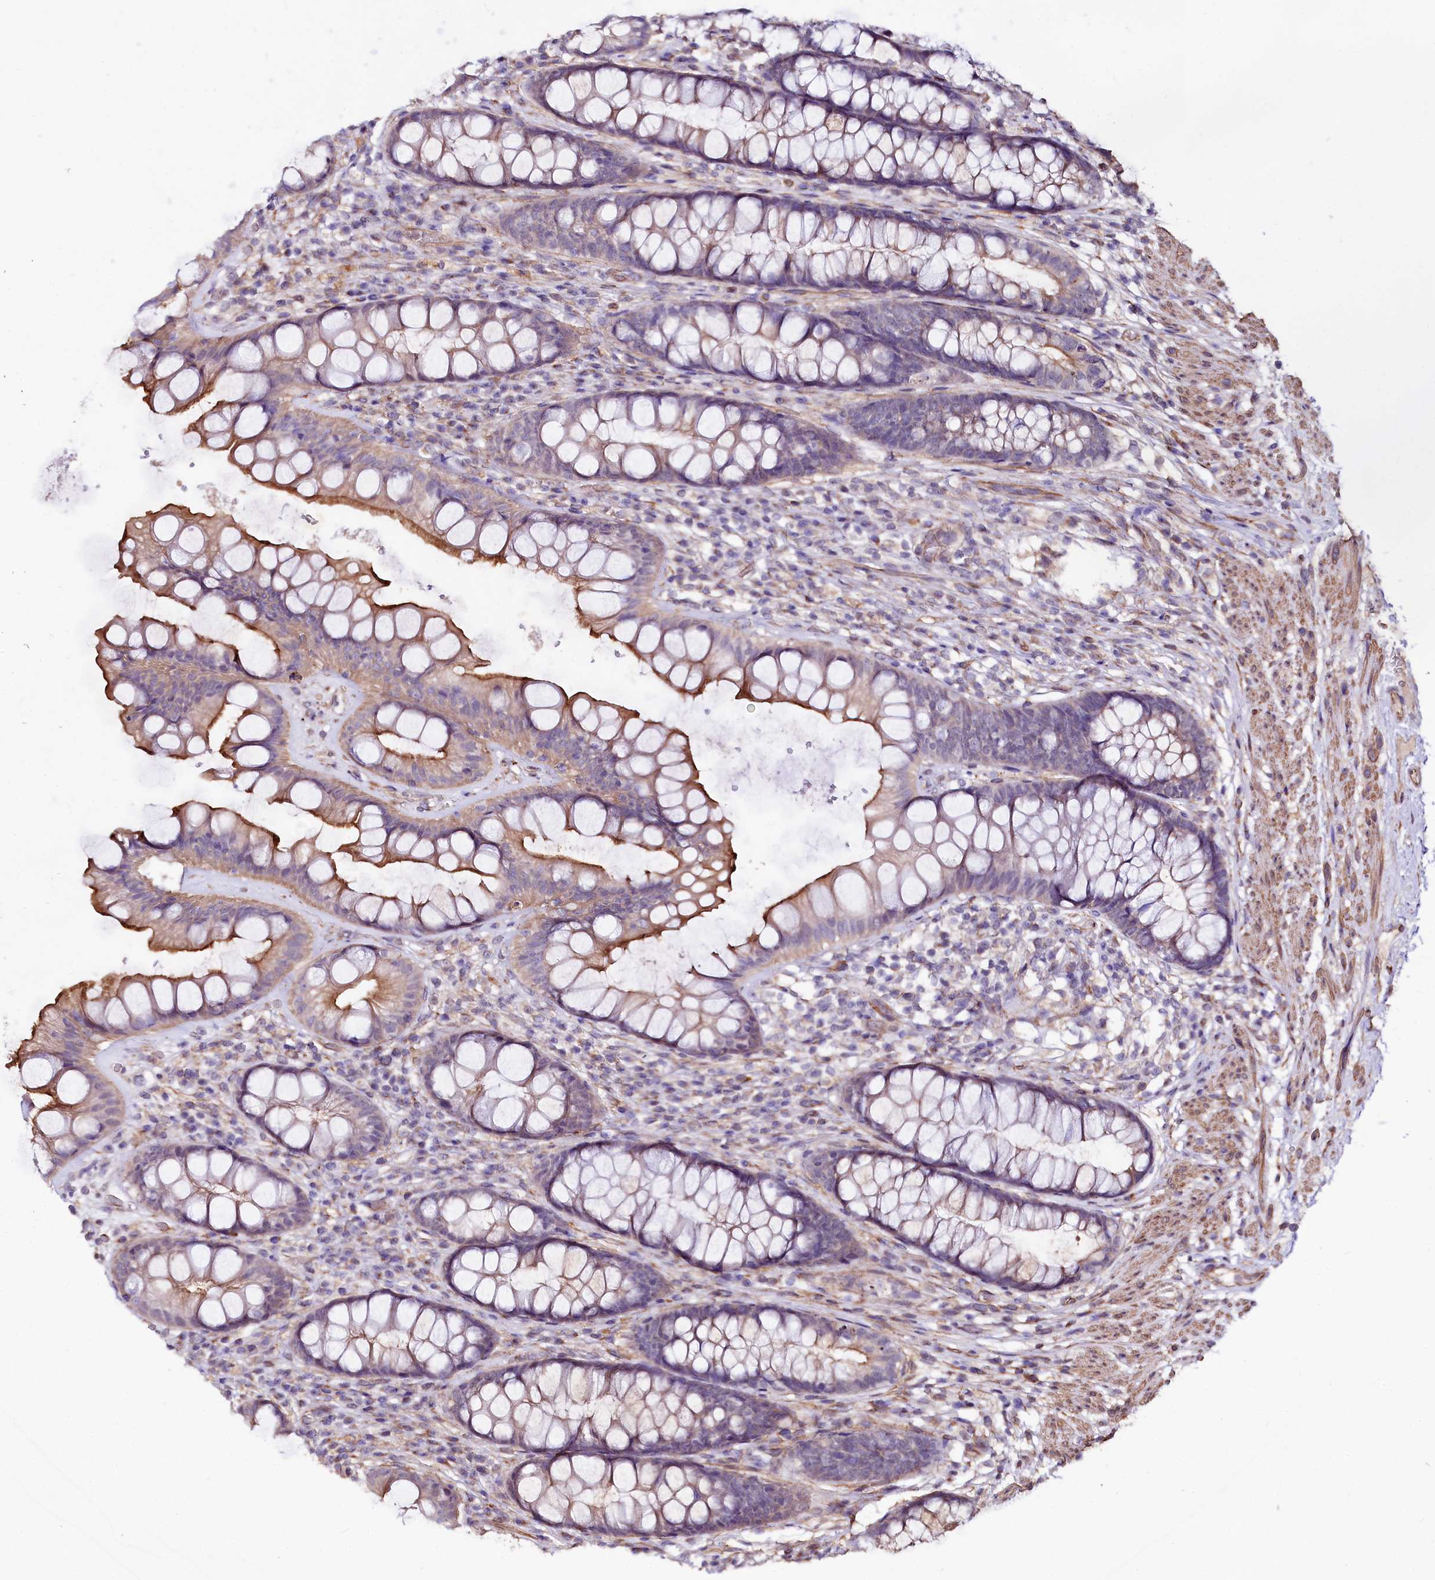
{"staining": {"intensity": "strong", "quantity": "<25%", "location": "cytoplasmic/membranous"}, "tissue": "rectum", "cell_type": "Glandular cells", "image_type": "normal", "snomed": [{"axis": "morphology", "description": "Normal tissue, NOS"}, {"axis": "topography", "description": "Rectum"}], "caption": "Immunohistochemistry histopathology image of normal human rectum stained for a protein (brown), which demonstrates medium levels of strong cytoplasmic/membranous positivity in approximately <25% of glandular cells.", "gene": "TTC12", "patient": {"sex": "male", "age": 74}}